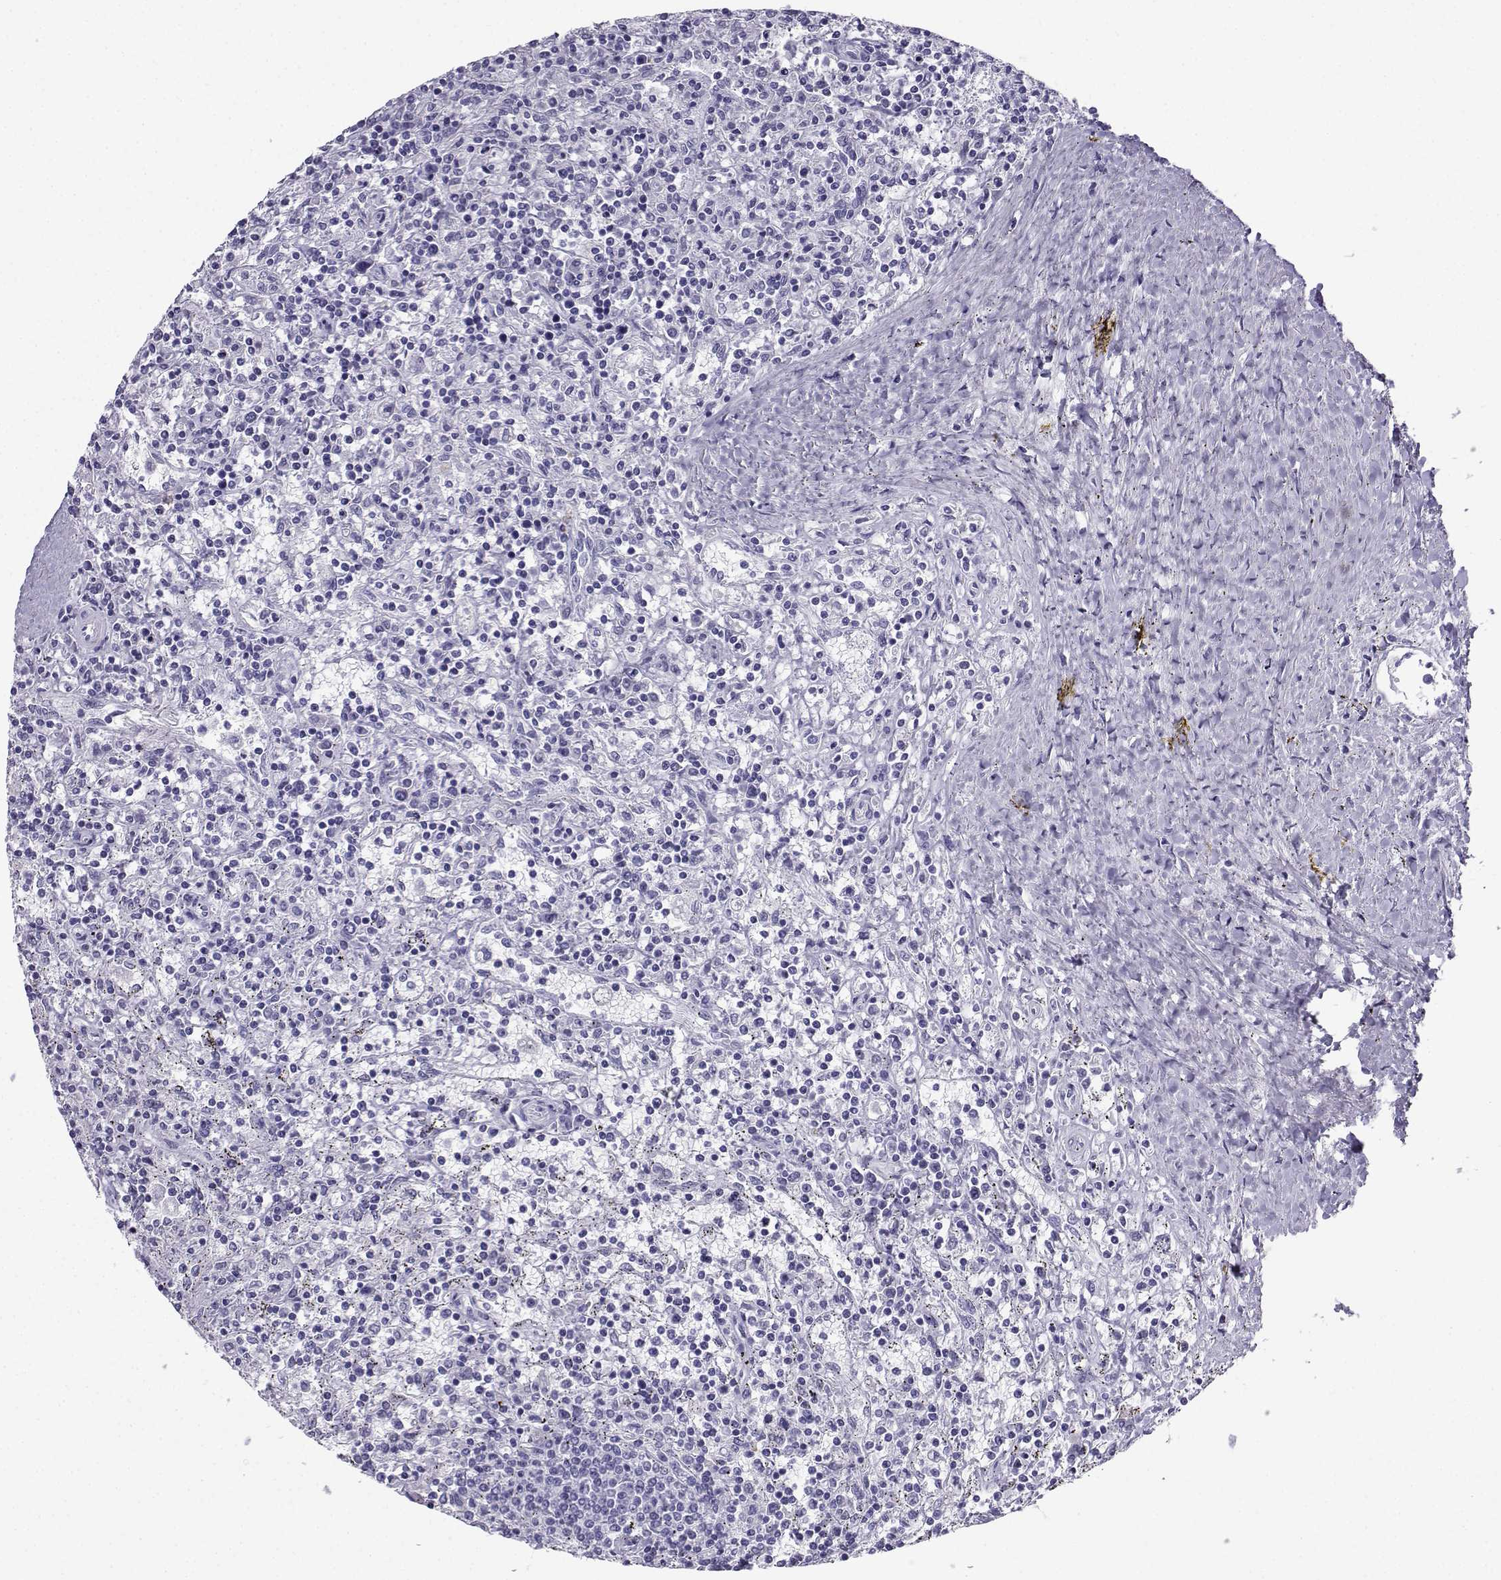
{"staining": {"intensity": "negative", "quantity": "none", "location": "none"}, "tissue": "lymphoma", "cell_type": "Tumor cells", "image_type": "cancer", "snomed": [{"axis": "morphology", "description": "Malignant lymphoma, non-Hodgkin's type, Low grade"}, {"axis": "topography", "description": "Spleen"}], "caption": "Histopathology image shows no significant protein expression in tumor cells of low-grade malignant lymphoma, non-Hodgkin's type.", "gene": "SLC18A2", "patient": {"sex": "male", "age": 62}}